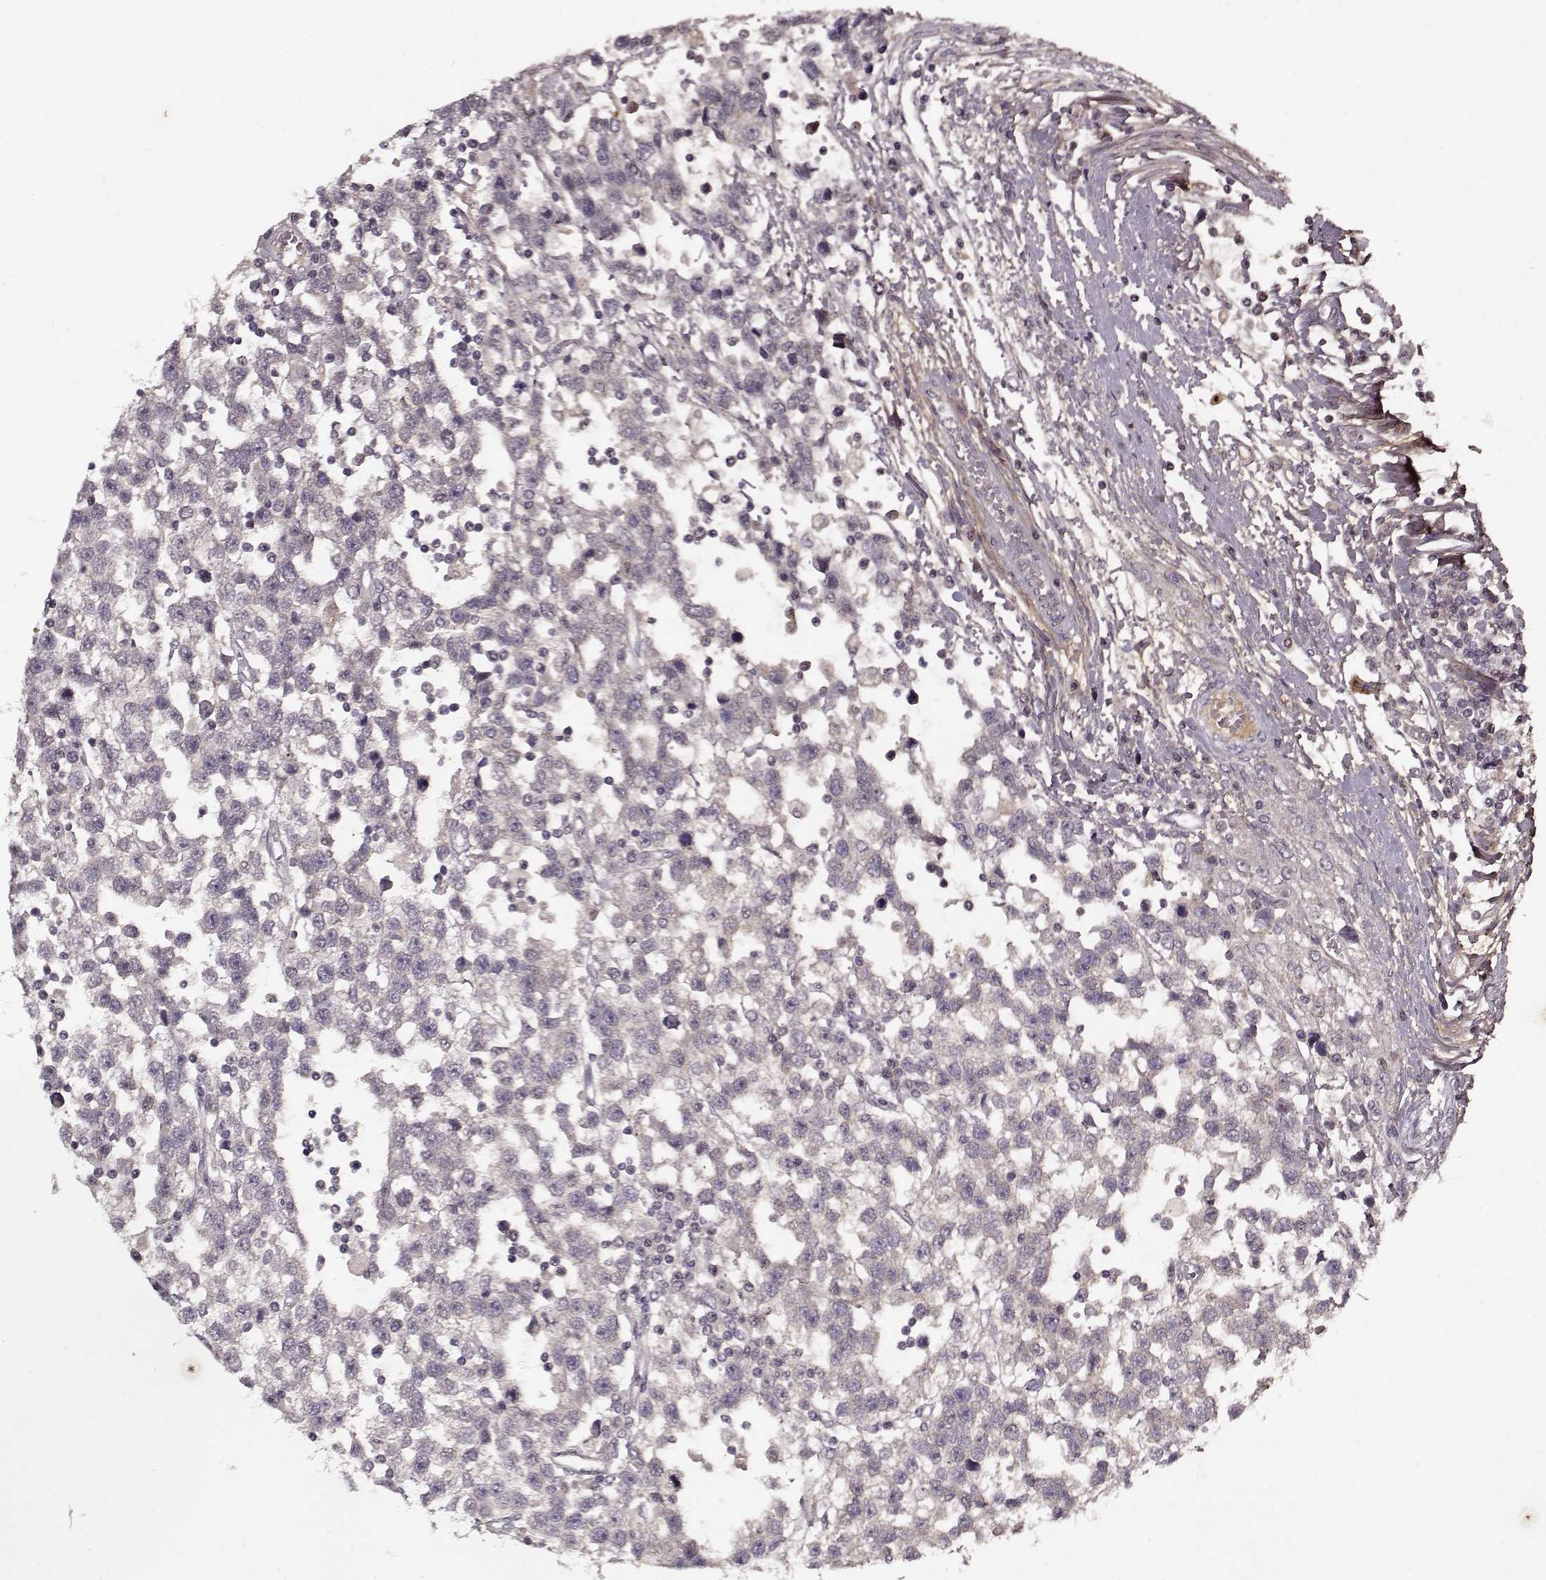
{"staining": {"intensity": "negative", "quantity": "none", "location": "none"}, "tissue": "testis cancer", "cell_type": "Tumor cells", "image_type": "cancer", "snomed": [{"axis": "morphology", "description": "Seminoma, NOS"}, {"axis": "topography", "description": "Testis"}], "caption": "This photomicrograph is of testis cancer stained with IHC to label a protein in brown with the nuclei are counter-stained blue. There is no staining in tumor cells.", "gene": "LUM", "patient": {"sex": "male", "age": 34}}